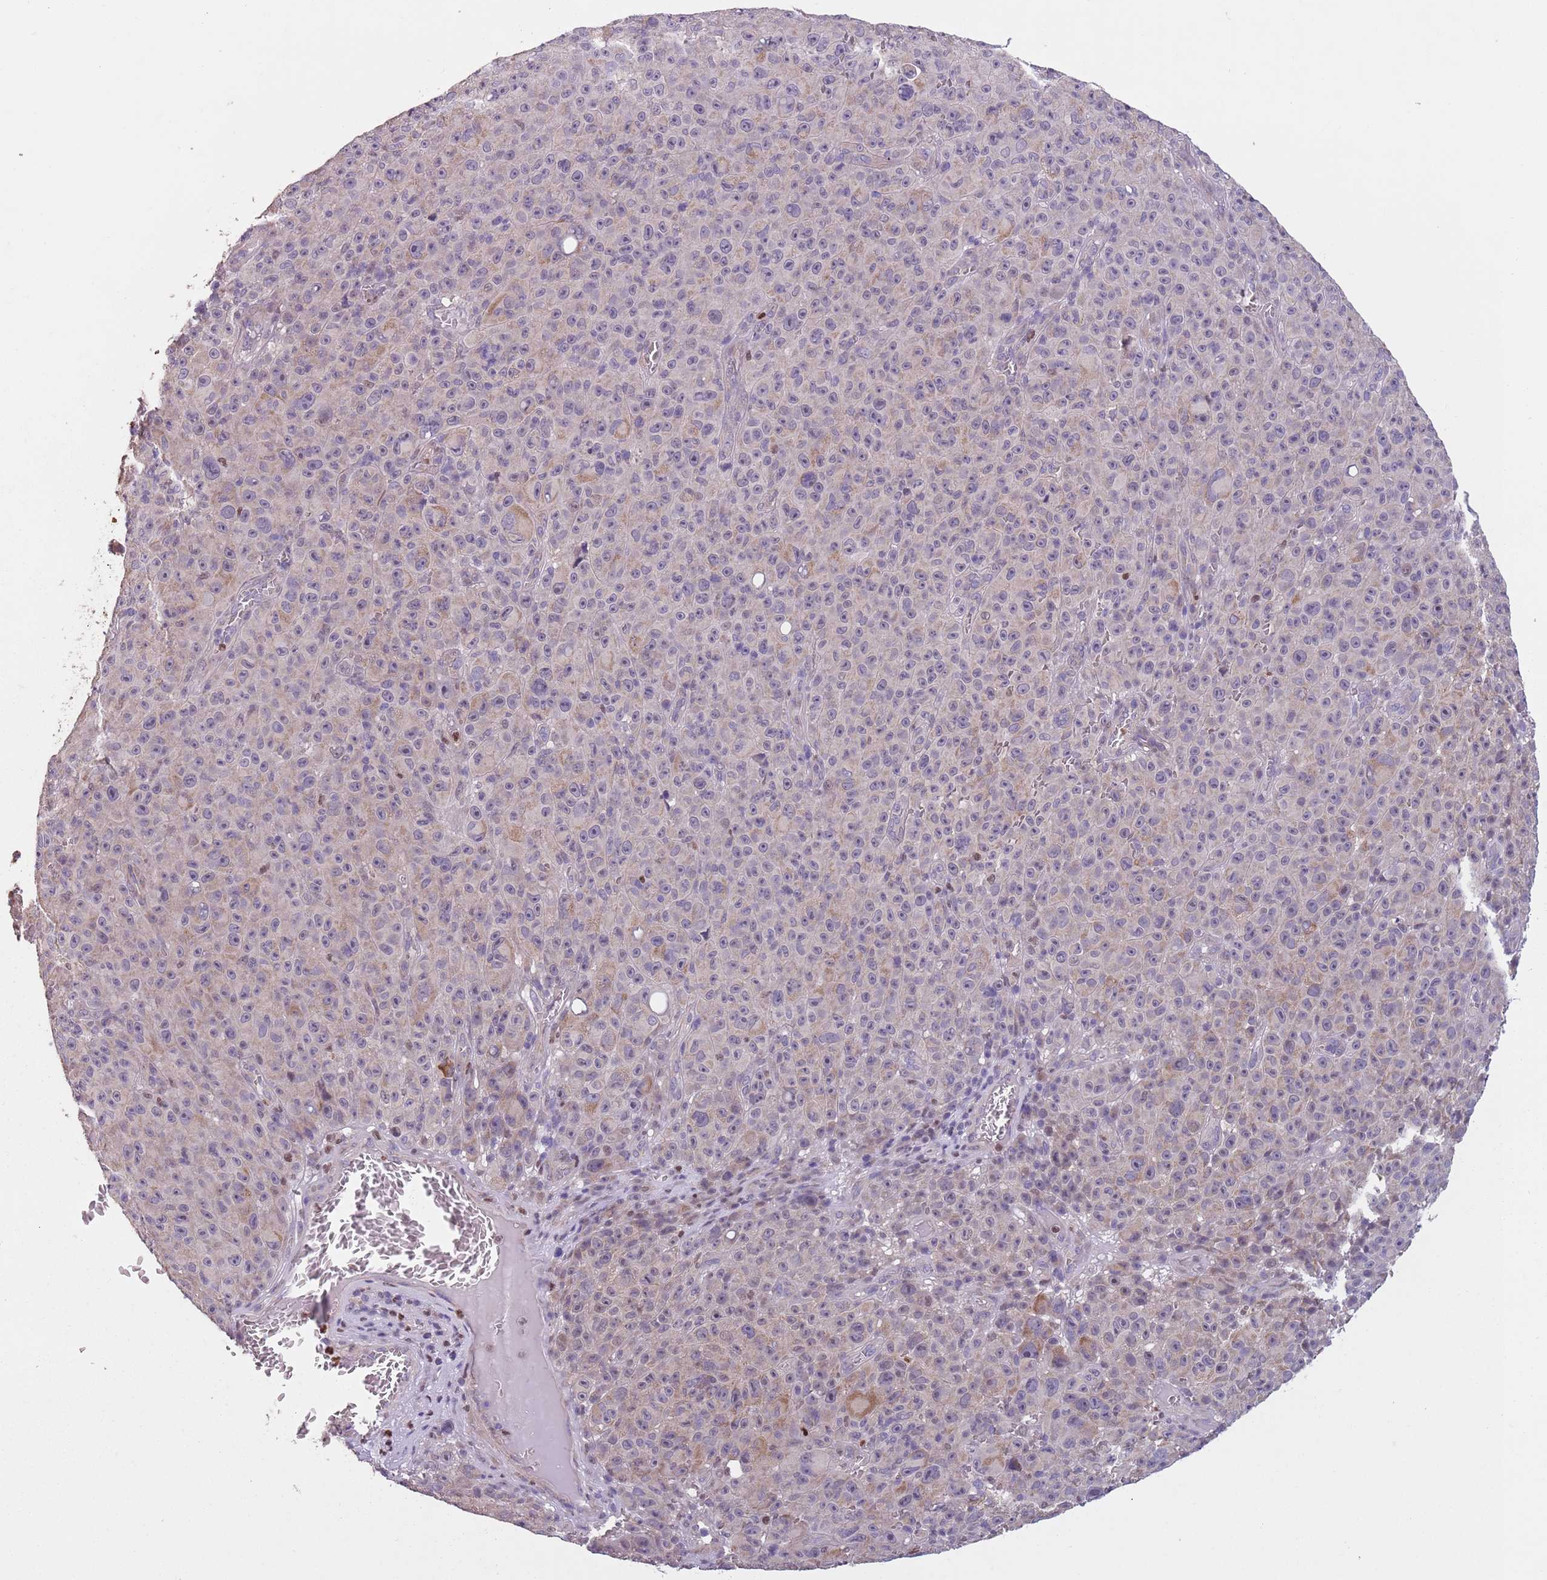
{"staining": {"intensity": "moderate", "quantity": "<25%", "location": "cytoplasmic/membranous"}, "tissue": "melanoma", "cell_type": "Tumor cells", "image_type": "cancer", "snomed": [{"axis": "morphology", "description": "Malignant melanoma, NOS"}, {"axis": "topography", "description": "Skin"}], "caption": "An IHC micrograph of neoplastic tissue is shown. Protein staining in brown highlights moderate cytoplasmic/membranous positivity in melanoma within tumor cells.", "gene": "ADCY7", "patient": {"sex": "female", "age": 82}}